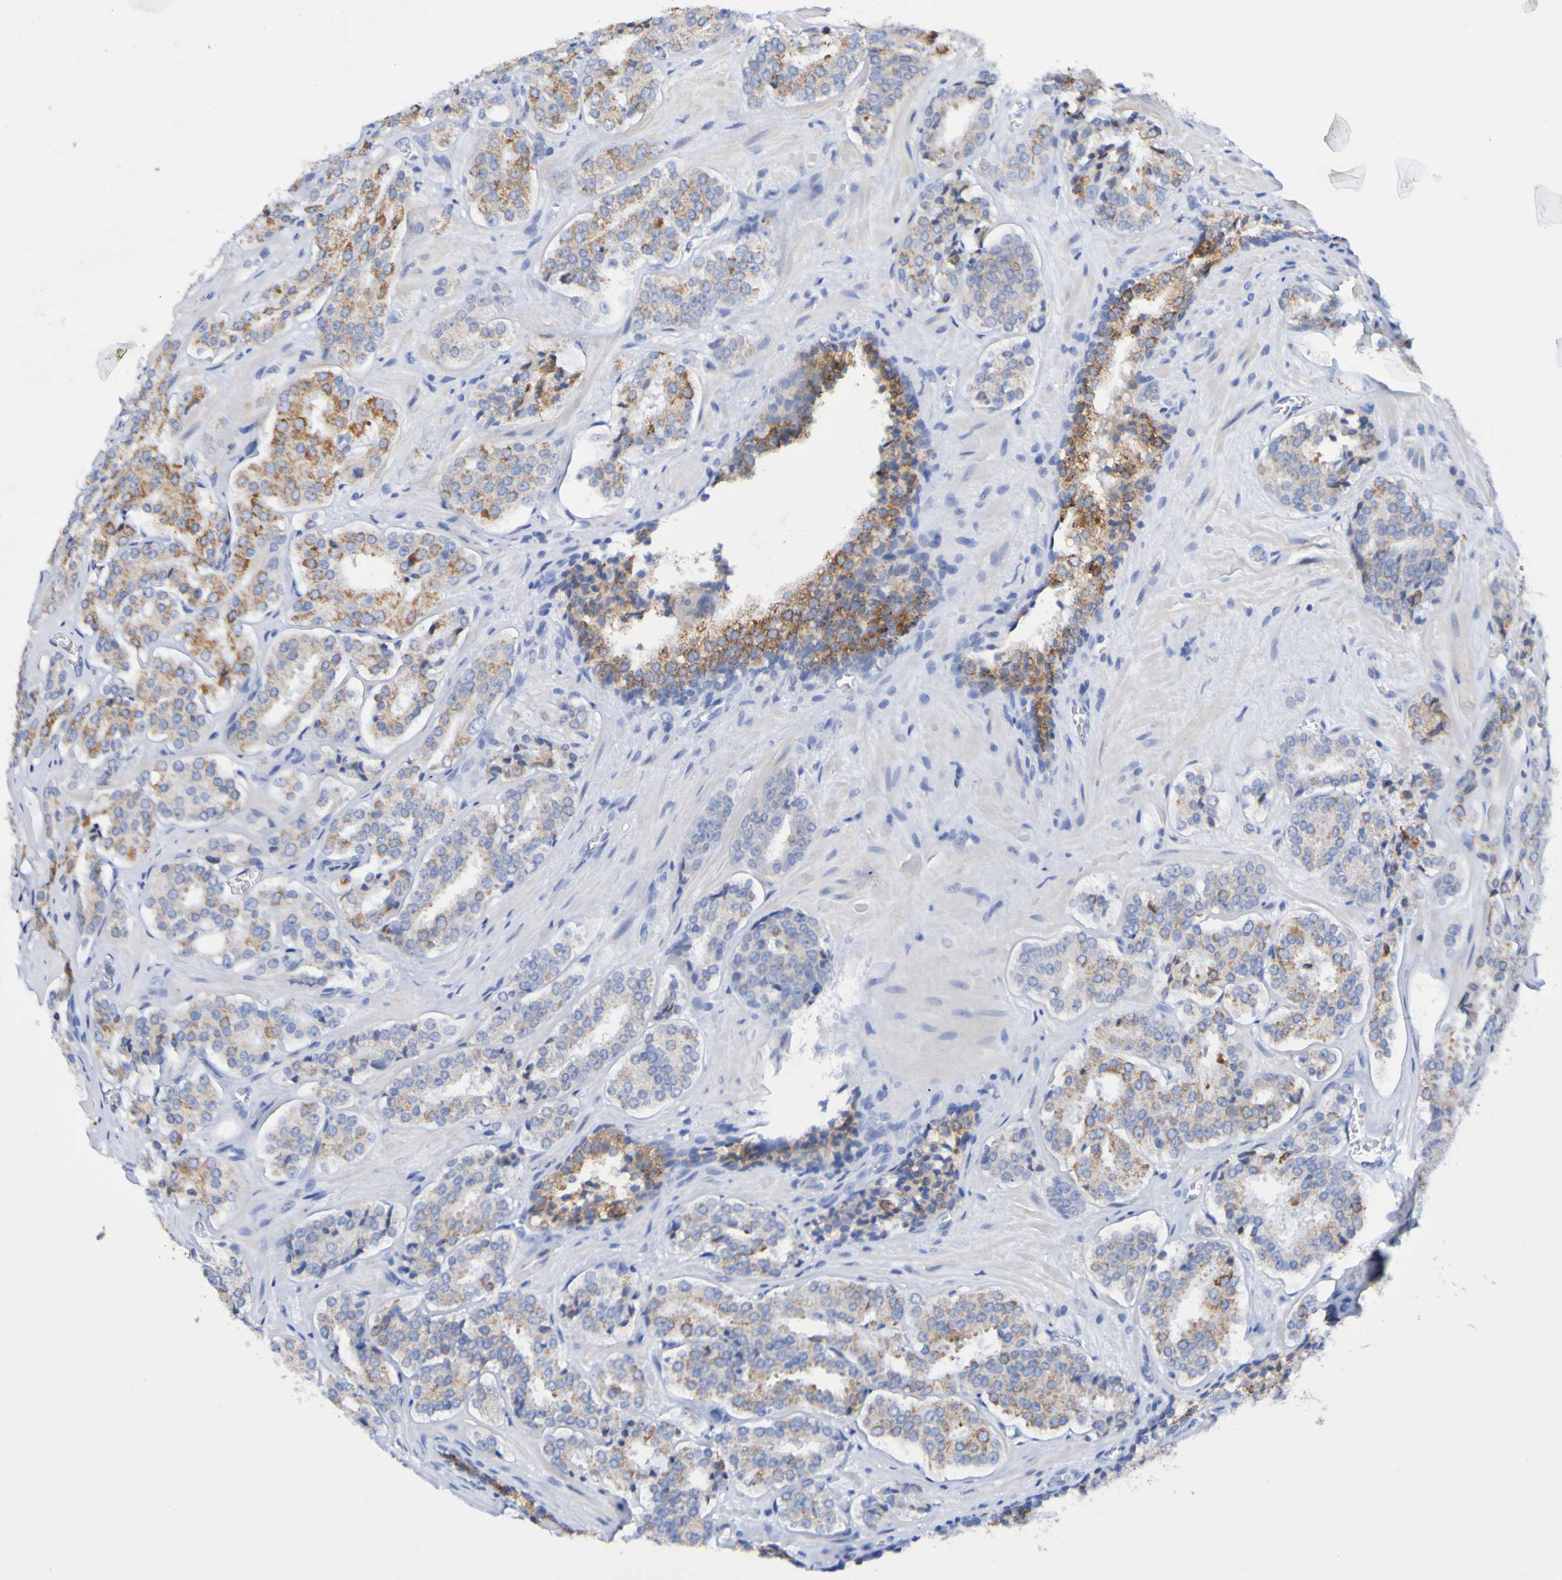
{"staining": {"intensity": "moderate", "quantity": "25%-75%", "location": "cytoplasmic/membranous"}, "tissue": "prostate cancer", "cell_type": "Tumor cells", "image_type": "cancer", "snomed": [{"axis": "morphology", "description": "Adenocarcinoma, High grade"}, {"axis": "topography", "description": "Prostate"}], "caption": "Protein staining by immunohistochemistry demonstrates moderate cytoplasmic/membranous staining in approximately 25%-75% of tumor cells in high-grade adenocarcinoma (prostate).", "gene": "ACVR1C", "patient": {"sex": "male", "age": 60}}